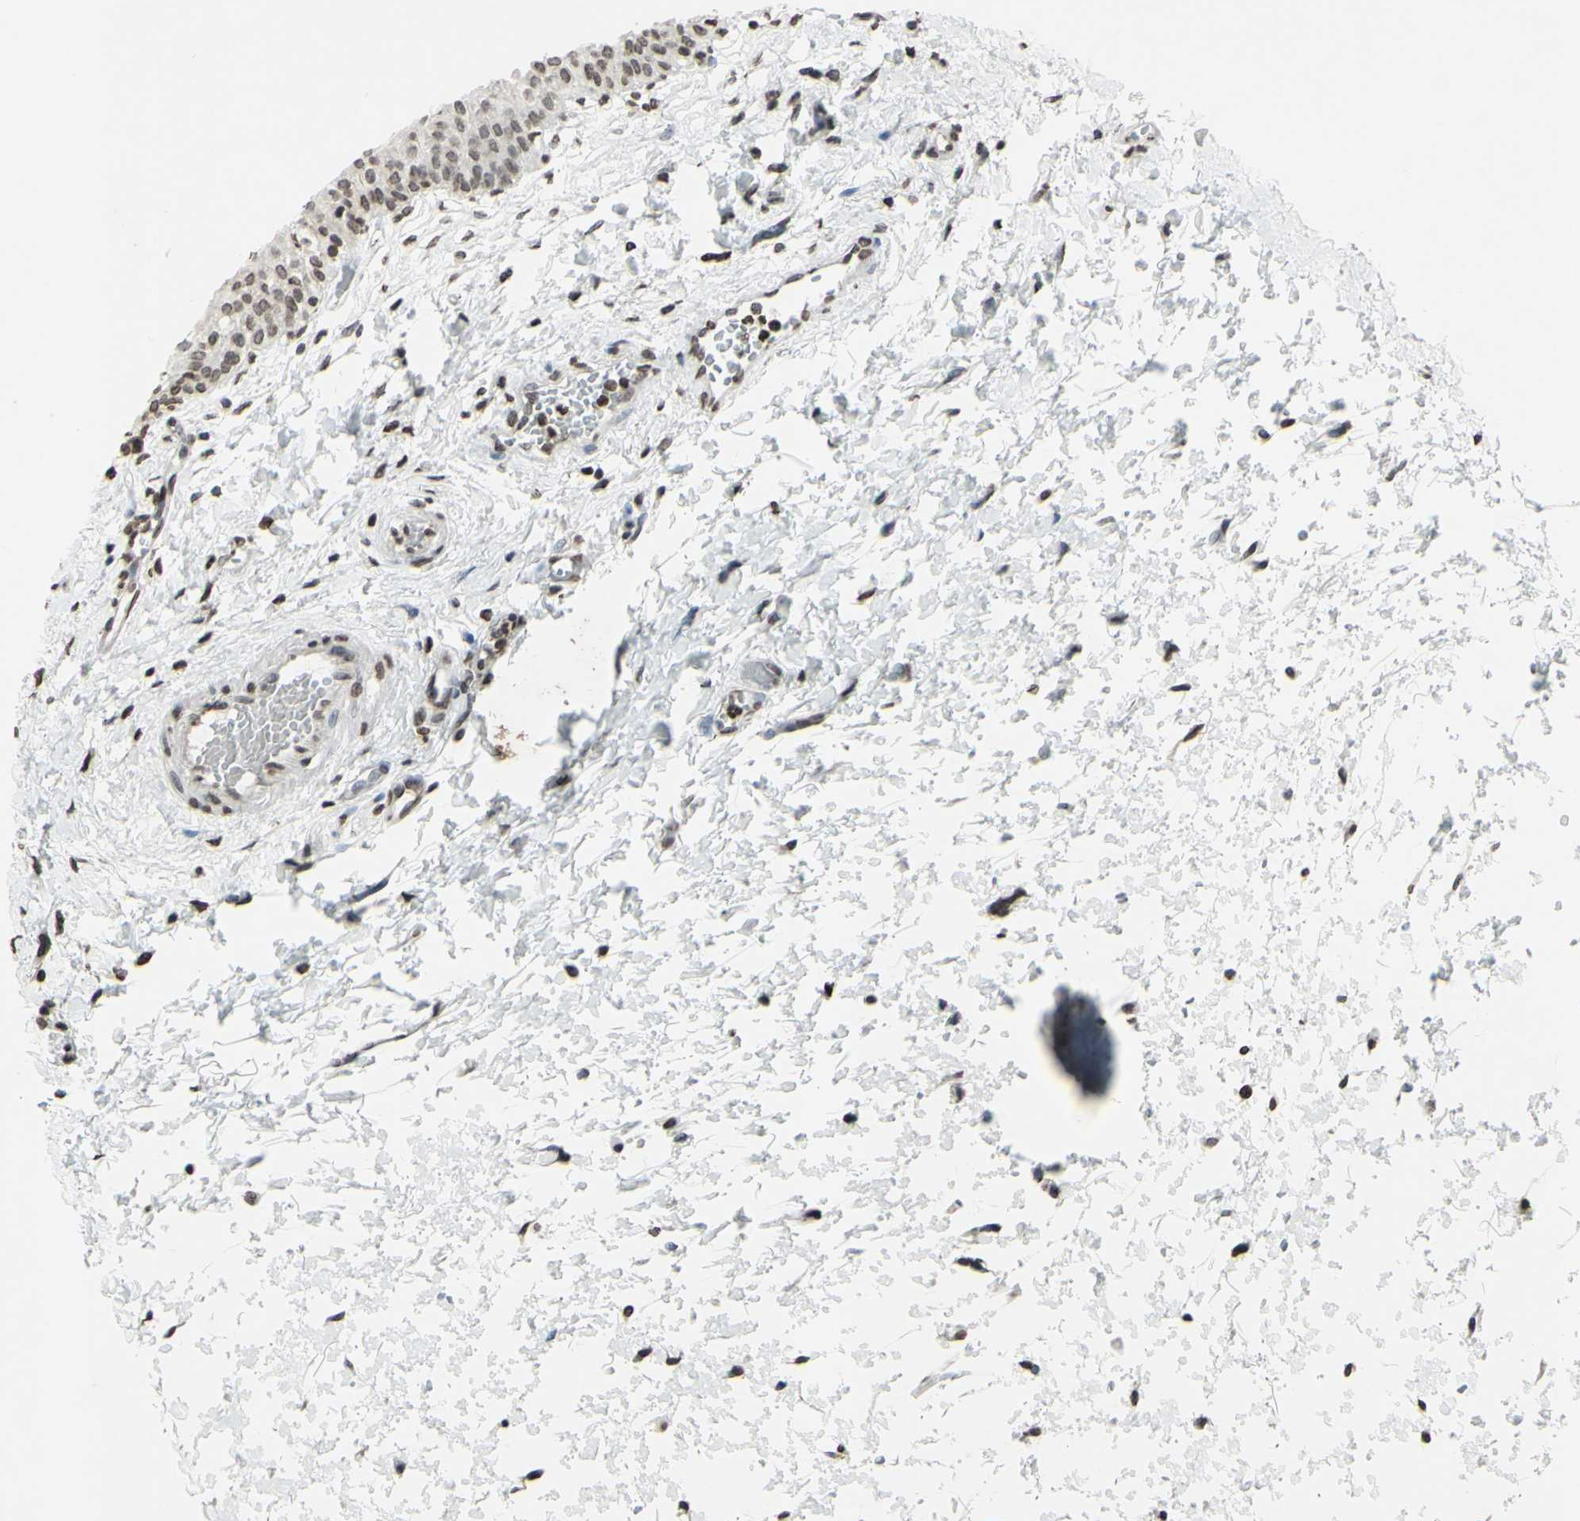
{"staining": {"intensity": "weak", "quantity": "25%-75%", "location": "nuclear"}, "tissue": "urinary bladder", "cell_type": "Urothelial cells", "image_type": "normal", "snomed": [{"axis": "morphology", "description": "Normal tissue, NOS"}, {"axis": "topography", "description": "Urinary bladder"}], "caption": "This photomicrograph displays normal urinary bladder stained with immunohistochemistry to label a protein in brown. The nuclear of urothelial cells show weak positivity for the protein. Nuclei are counter-stained blue.", "gene": "CD79B", "patient": {"sex": "male", "age": 55}}